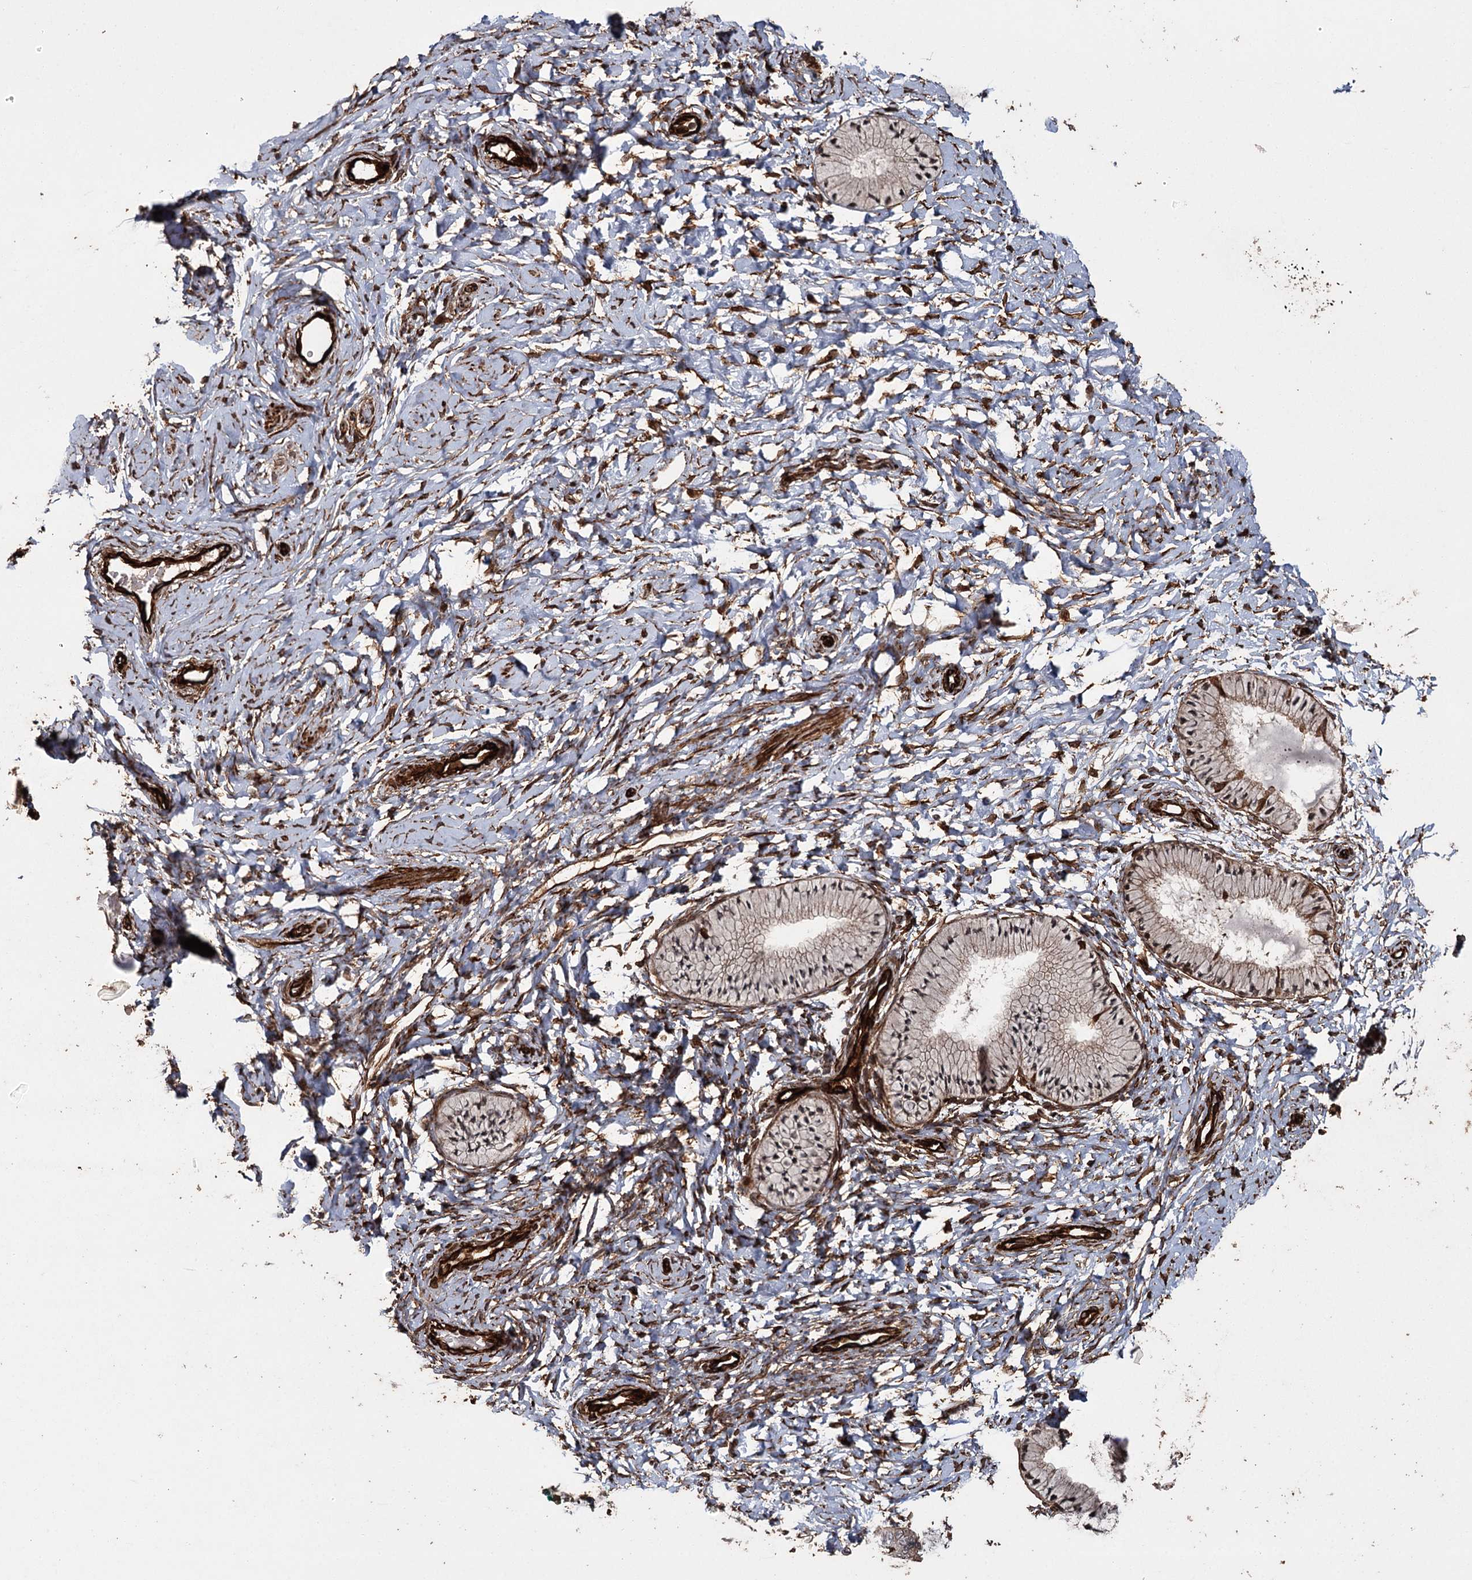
{"staining": {"intensity": "moderate", "quantity": "<25%", "location": "cytoplasmic/membranous"}, "tissue": "cervix", "cell_type": "Glandular cells", "image_type": "normal", "snomed": [{"axis": "morphology", "description": "Normal tissue, NOS"}, {"axis": "topography", "description": "Cervix"}], "caption": "Immunohistochemistry micrograph of normal human cervix stained for a protein (brown), which reveals low levels of moderate cytoplasmic/membranous positivity in approximately <25% of glandular cells.", "gene": "RPAP3", "patient": {"sex": "female", "age": 33}}